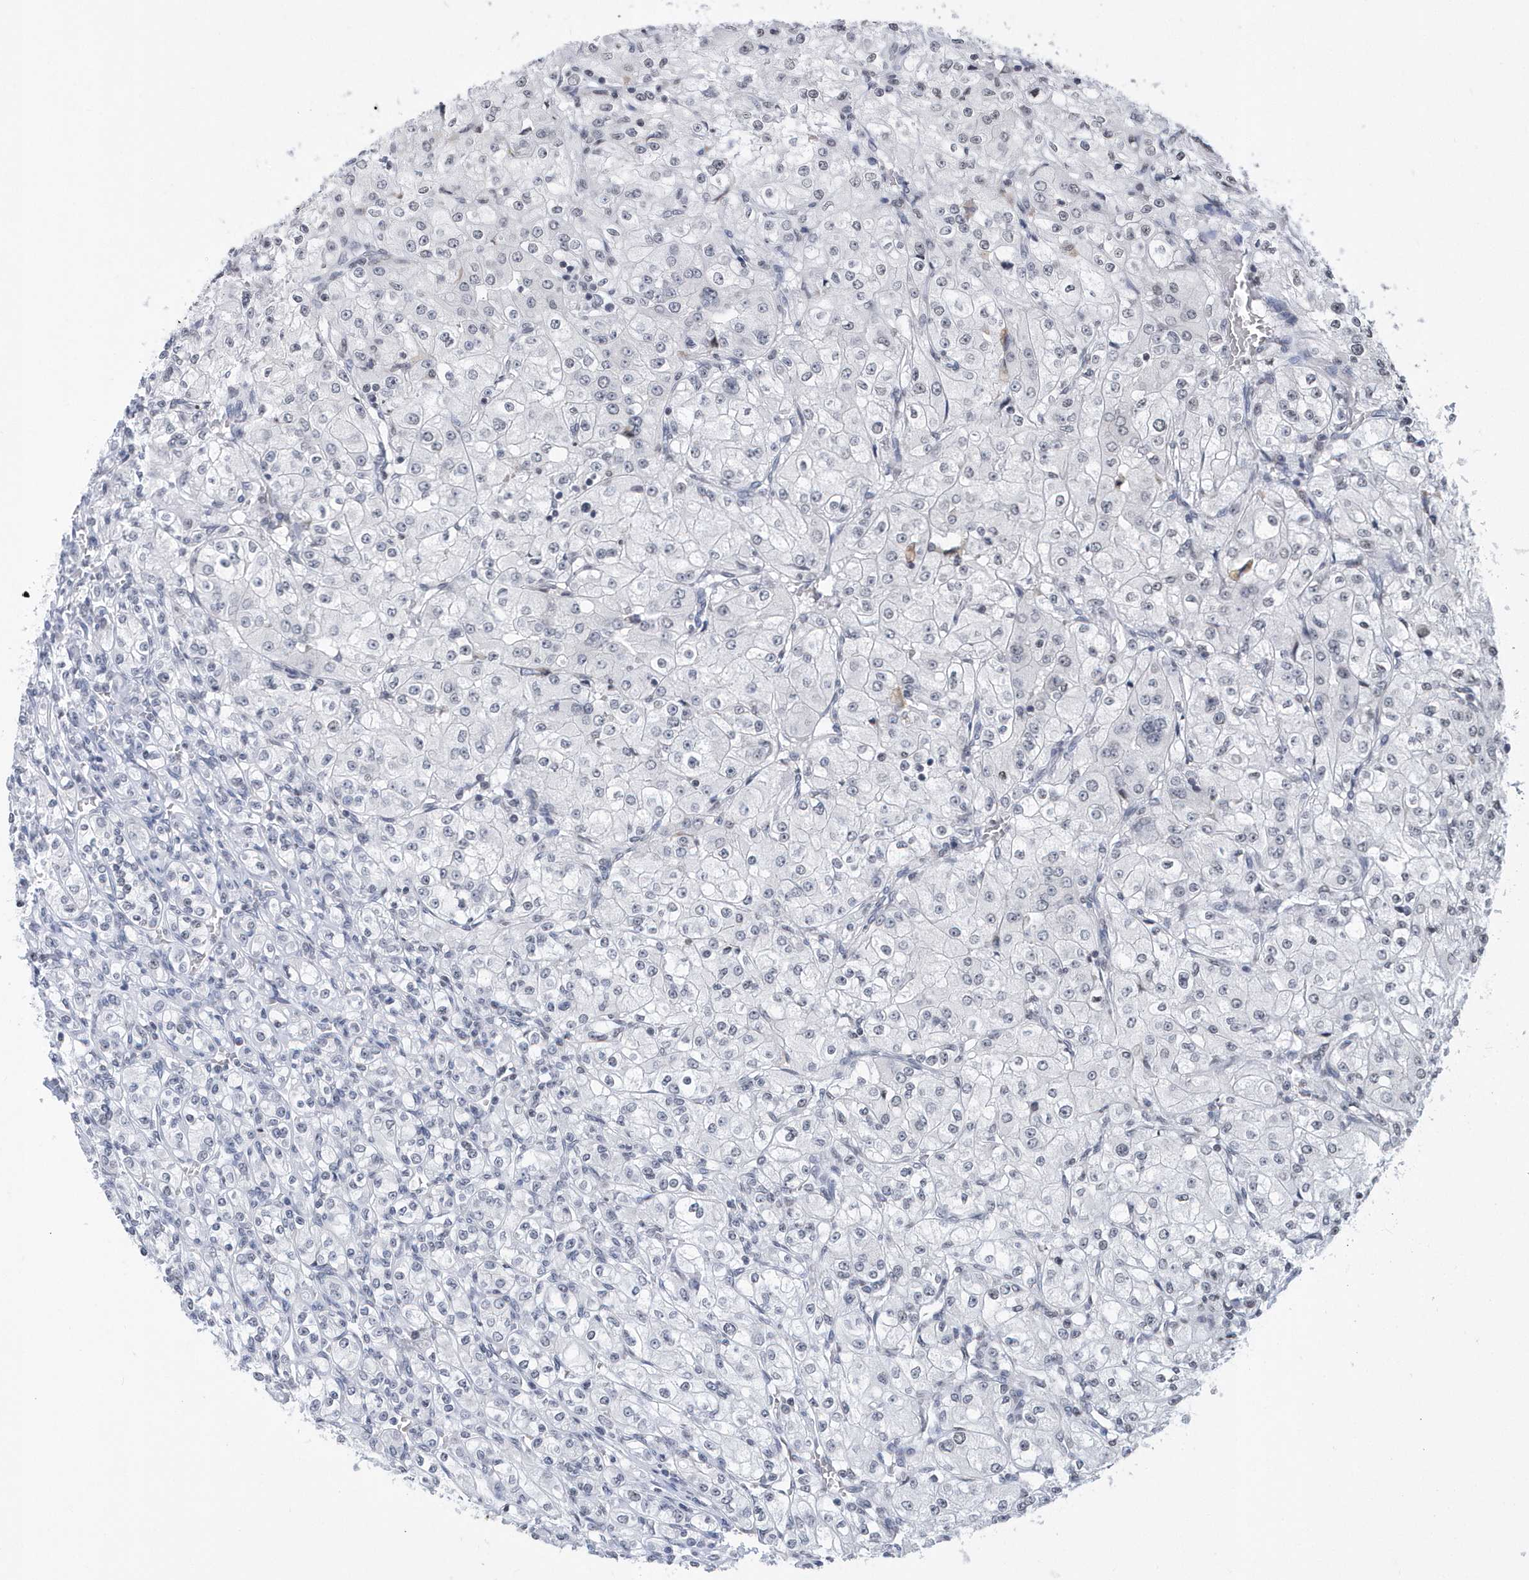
{"staining": {"intensity": "negative", "quantity": "none", "location": "none"}, "tissue": "renal cancer", "cell_type": "Tumor cells", "image_type": "cancer", "snomed": [{"axis": "morphology", "description": "Adenocarcinoma, NOS"}, {"axis": "topography", "description": "Kidney"}], "caption": "Renal adenocarcinoma was stained to show a protein in brown. There is no significant staining in tumor cells.", "gene": "VWA5B2", "patient": {"sex": "male", "age": 77}}